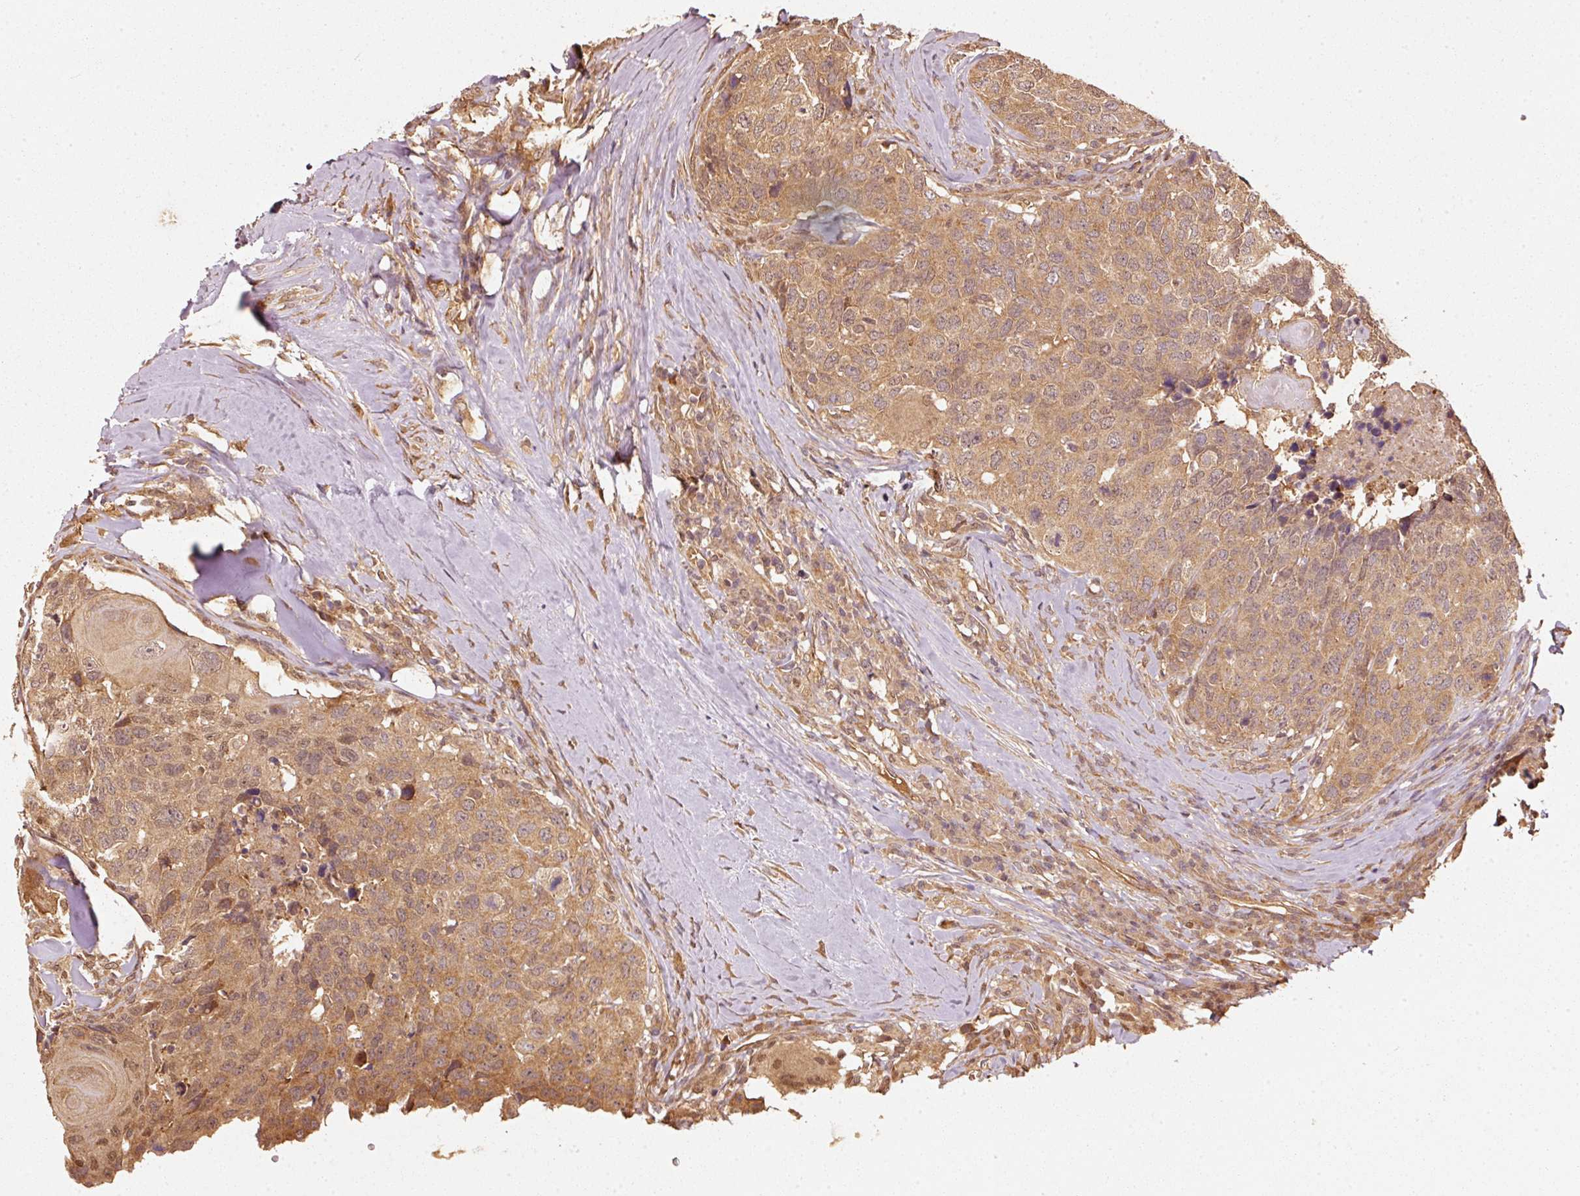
{"staining": {"intensity": "moderate", "quantity": ">75%", "location": "cytoplasmic/membranous"}, "tissue": "head and neck cancer", "cell_type": "Tumor cells", "image_type": "cancer", "snomed": [{"axis": "morphology", "description": "Squamous cell carcinoma, NOS"}, {"axis": "topography", "description": "Head-Neck"}], "caption": "Head and neck cancer stained with a protein marker exhibits moderate staining in tumor cells.", "gene": "STAU1", "patient": {"sex": "male", "age": 66}}